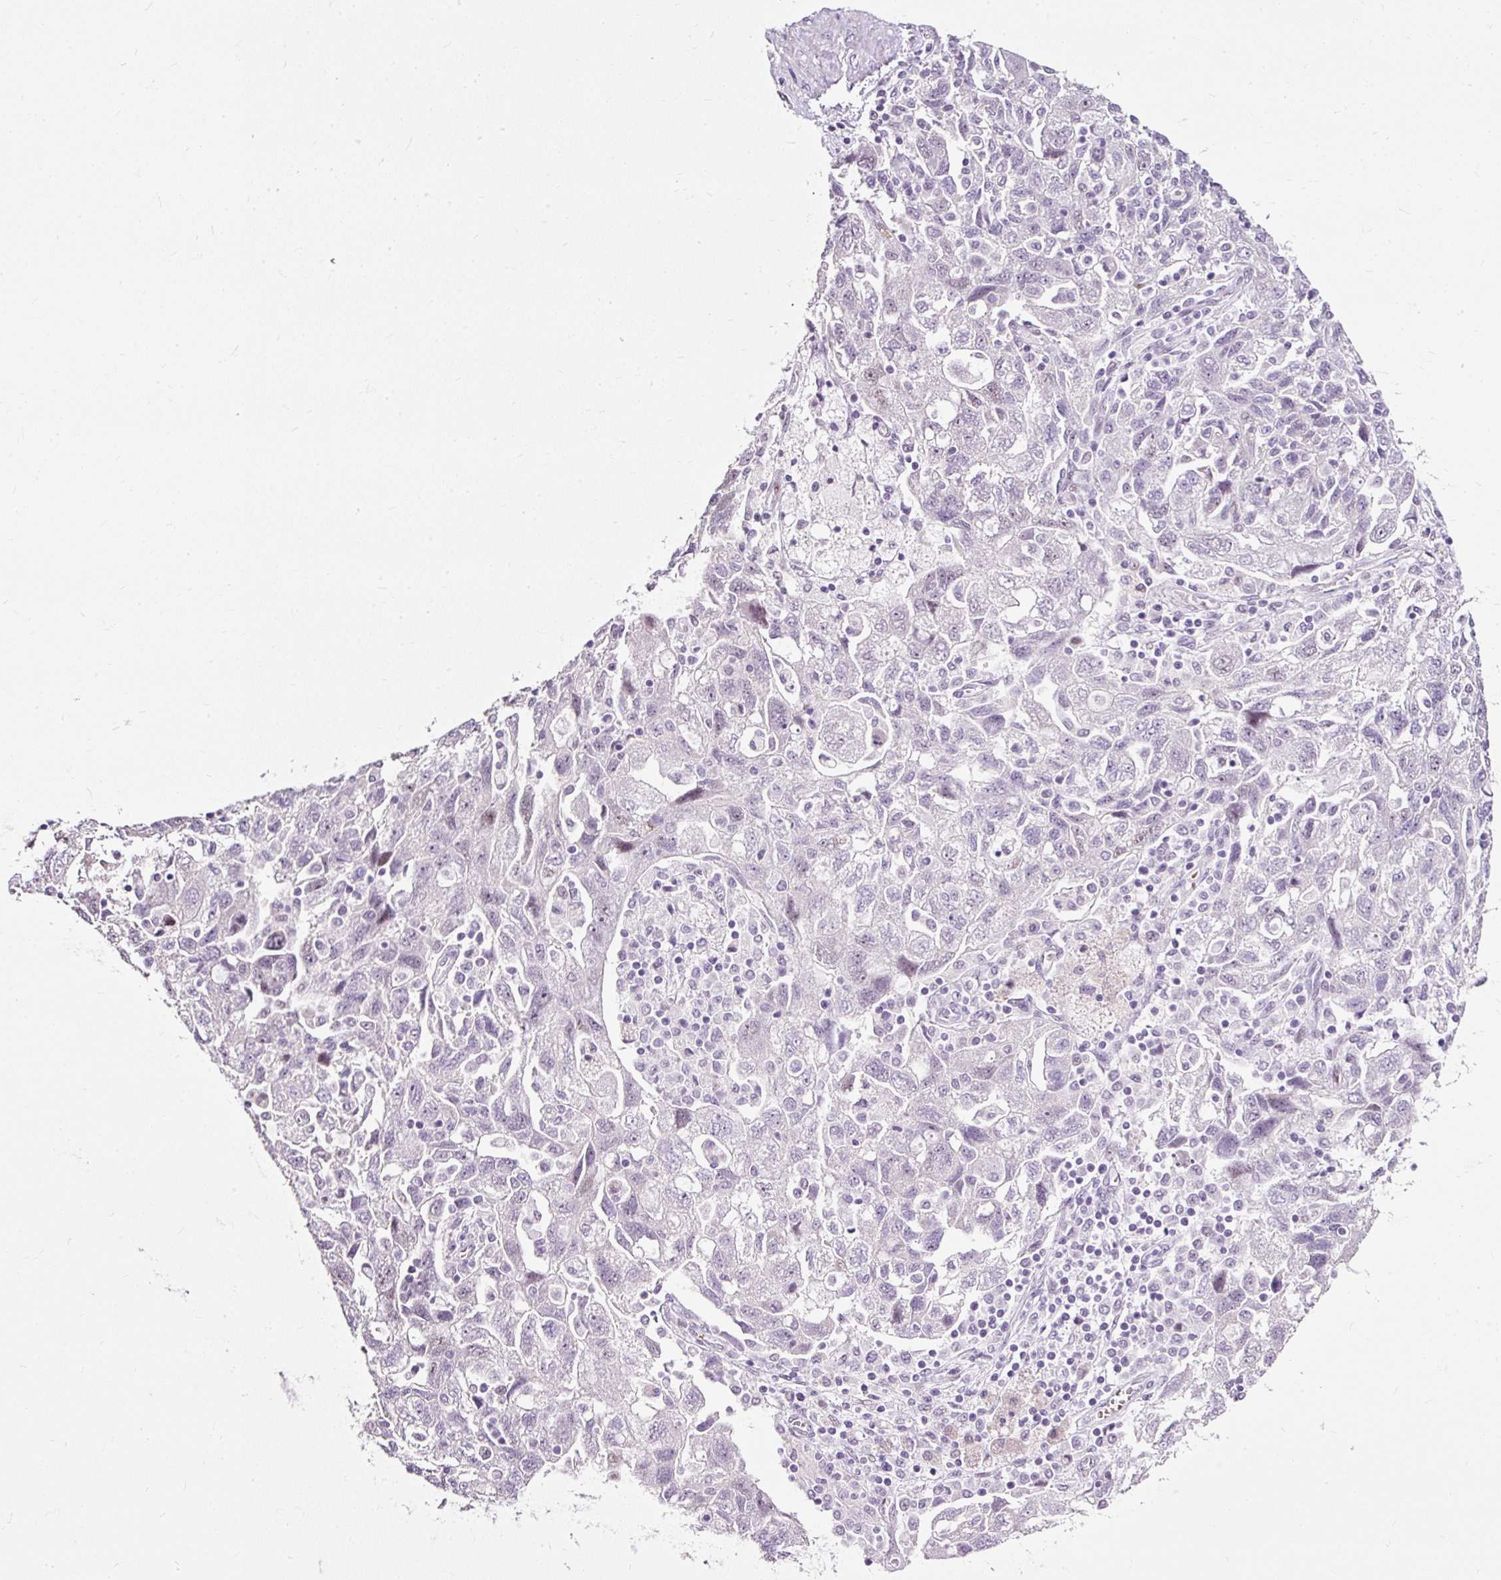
{"staining": {"intensity": "weak", "quantity": "25%-75%", "location": "nuclear"}, "tissue": "ovarian cancer", "cell_type": "Tumor cells", "image_type": "cancer", "snomed": [{"axis": "morphology", "description": "Carcinoma, NOS"}, {"axis": "morphology", "description": "Cystadenocarcinoma, serous, NOS"}, {"axis": "topography", "description": "Ovary"}], "caption": "Protein staining shows weak nuclear positivity in about 25%-75% of tumor cells in ovarian cancer (carcinoma).", "gene": "PDE6B", "patient": {"sex": "female", "age": 69}}